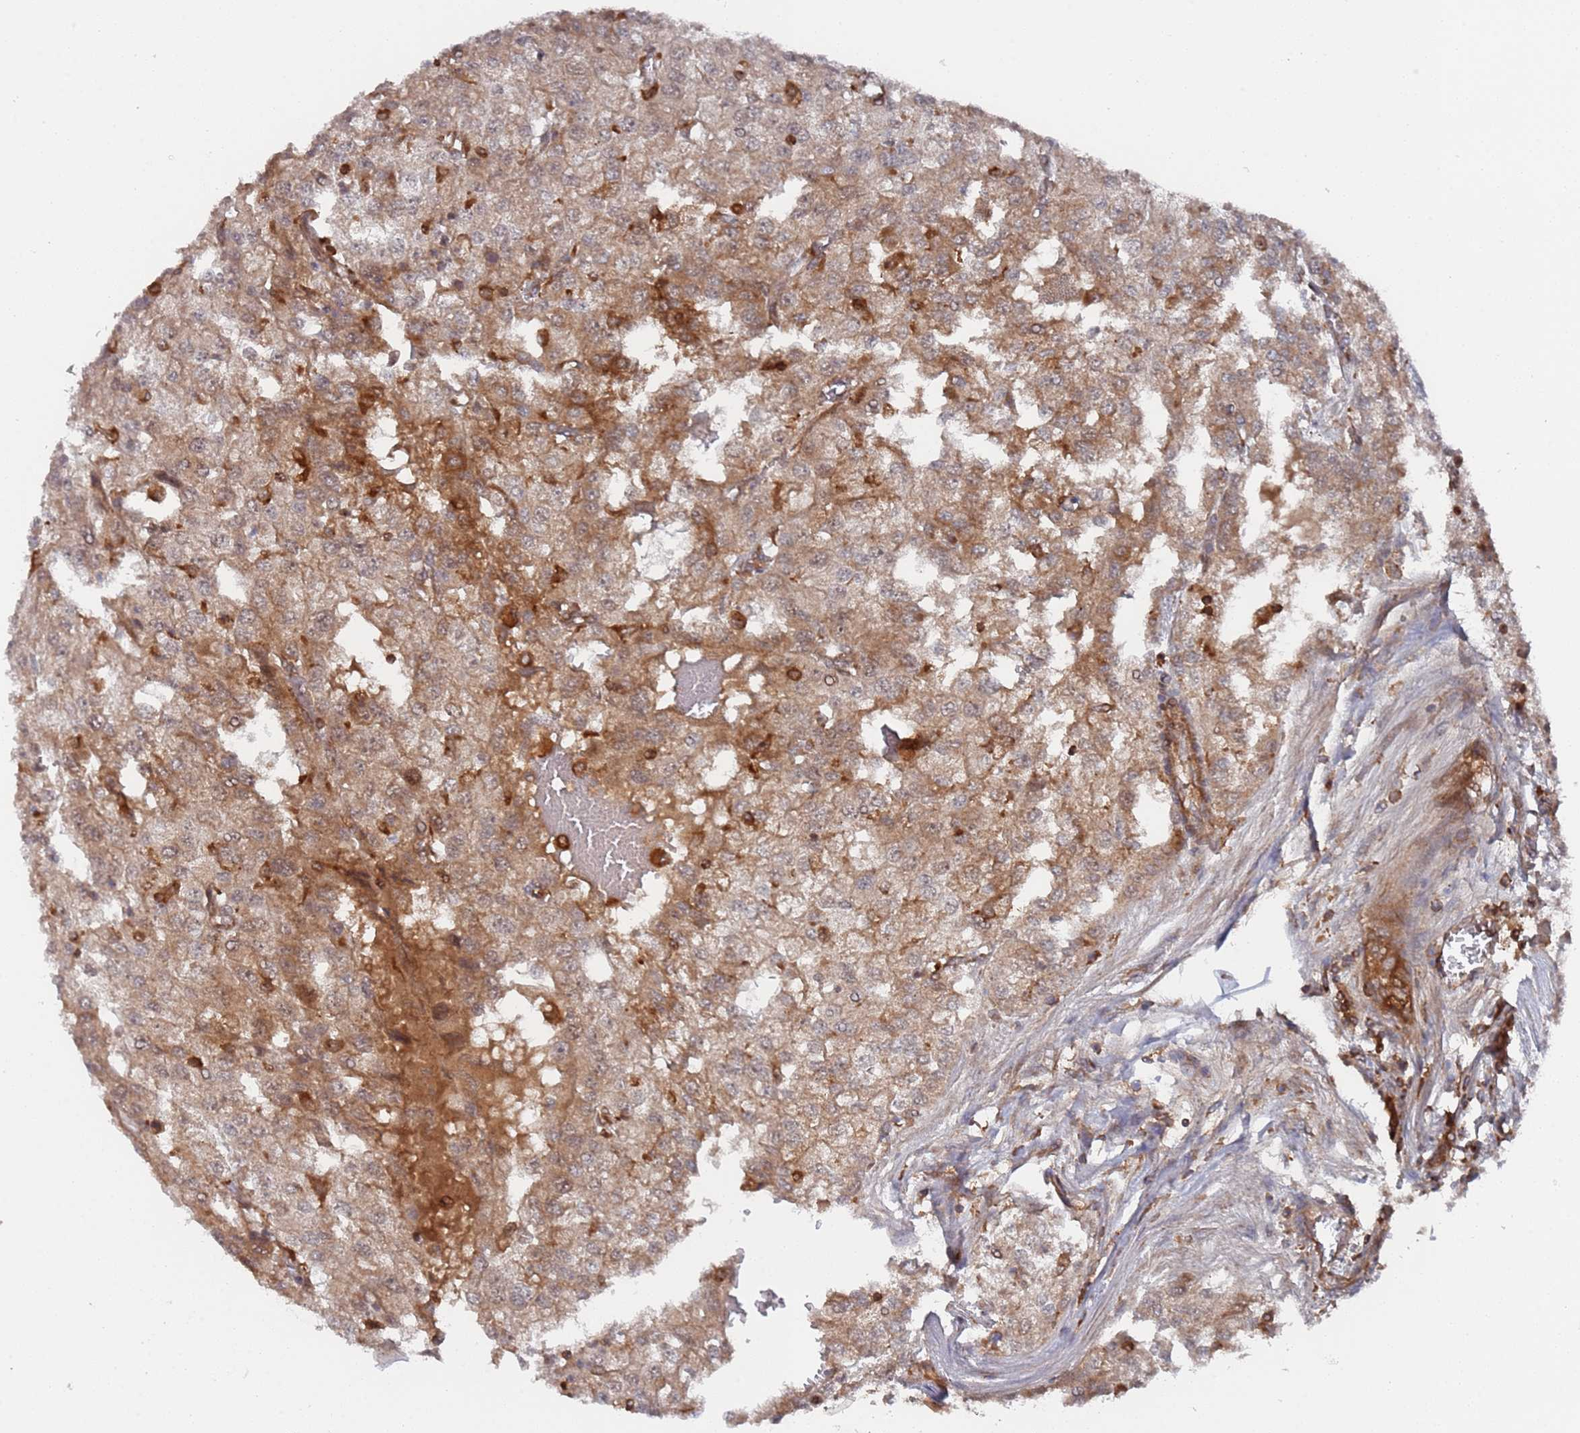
{"staining": {"intensity": "moderate", "quantity": ">75%", "location": "cytoplasmic/membranous"}, "tissue": "renal cancer", "cell_type": "Tumor cells", "image_type": "cancer", "snomed": [{"axis": "morphology", "description": "Adenocarcinoma, NOS"}, {"axis": "topography", "description": "Kidney"}], "caption": "Protein positivity by IHC reveals moderate cytoplasmic/membranous expression in approximately >75% of tumor cells in adenocarcinoma (renal).", "gene": "DDX60", "patient": {"sex": "female", "age": 54}}